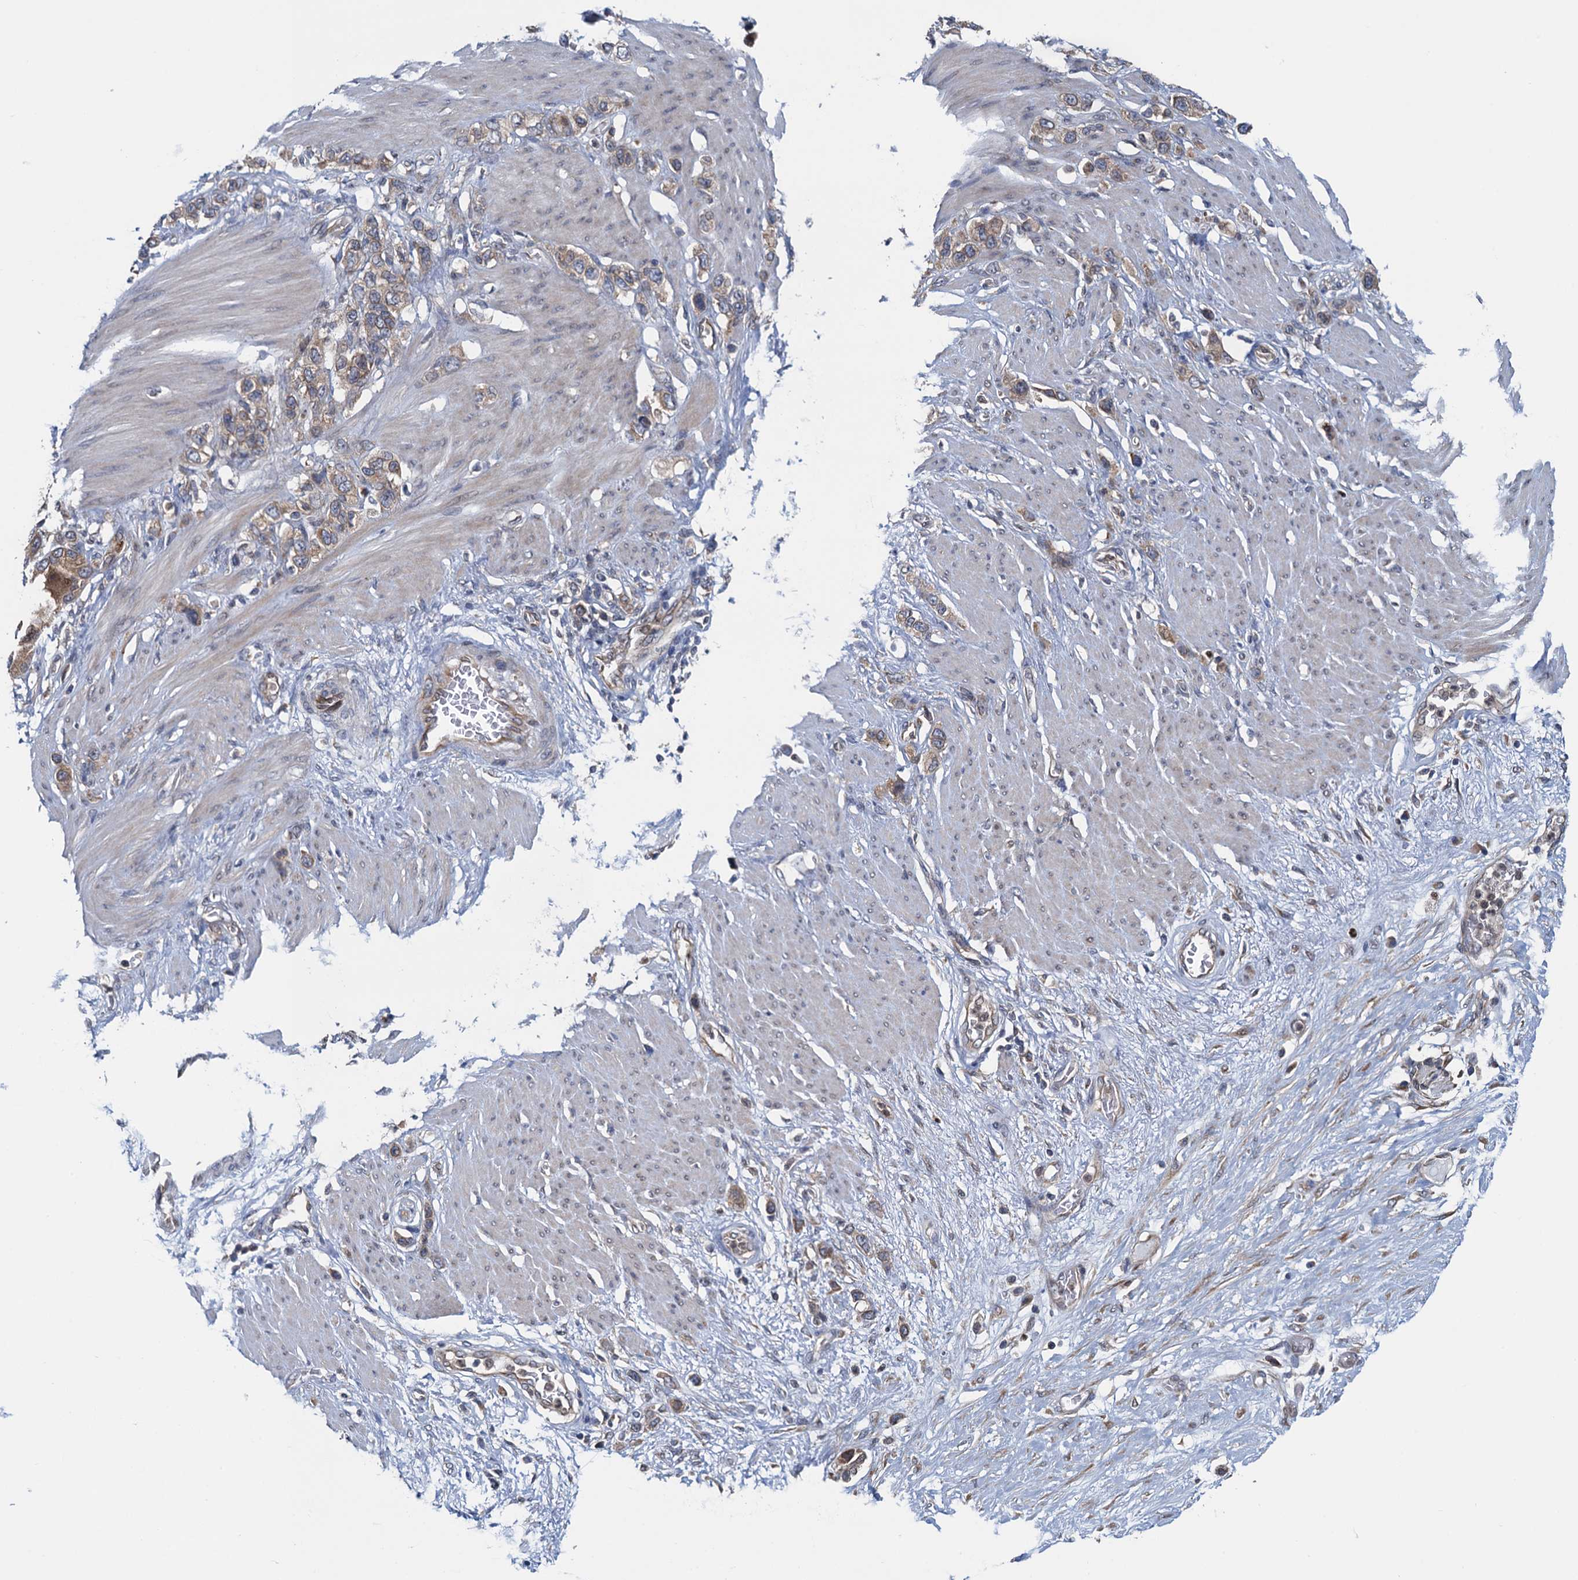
{"staining": {"intensity": "moderate", "quantity": ">75%", "location": "cytoplasmic/membranous,nuclear"}, "tissue": "stomach cancer", "cell_type": "Tumor cells", "image_type": "cancer", "snomed": [{"axis": "morphology", "description": "Adenocarcinoma, NOS"}, {"axis": "morphology", "description": "Adenocarcinoma, High grade"}, {"axis": "topography", "description": "Stomach, upper"}, {"axis": "topography", "description": "Stomach, lower"}], "caption": "An immunohistochemistry image of neoplastic tissue is shown. Protein staining in brown shows moderate cytoplasmic/membranous and nuclear positivity in stomach cancer (high-grade adenocarcinoma) within tumor cells. (DAB (3,3'-diaminobenzidine) IHC, brown staining for protein, blue staining for nuclei).", "gene": "RNF125", "patient": {"sex": "female", "age": 65}}